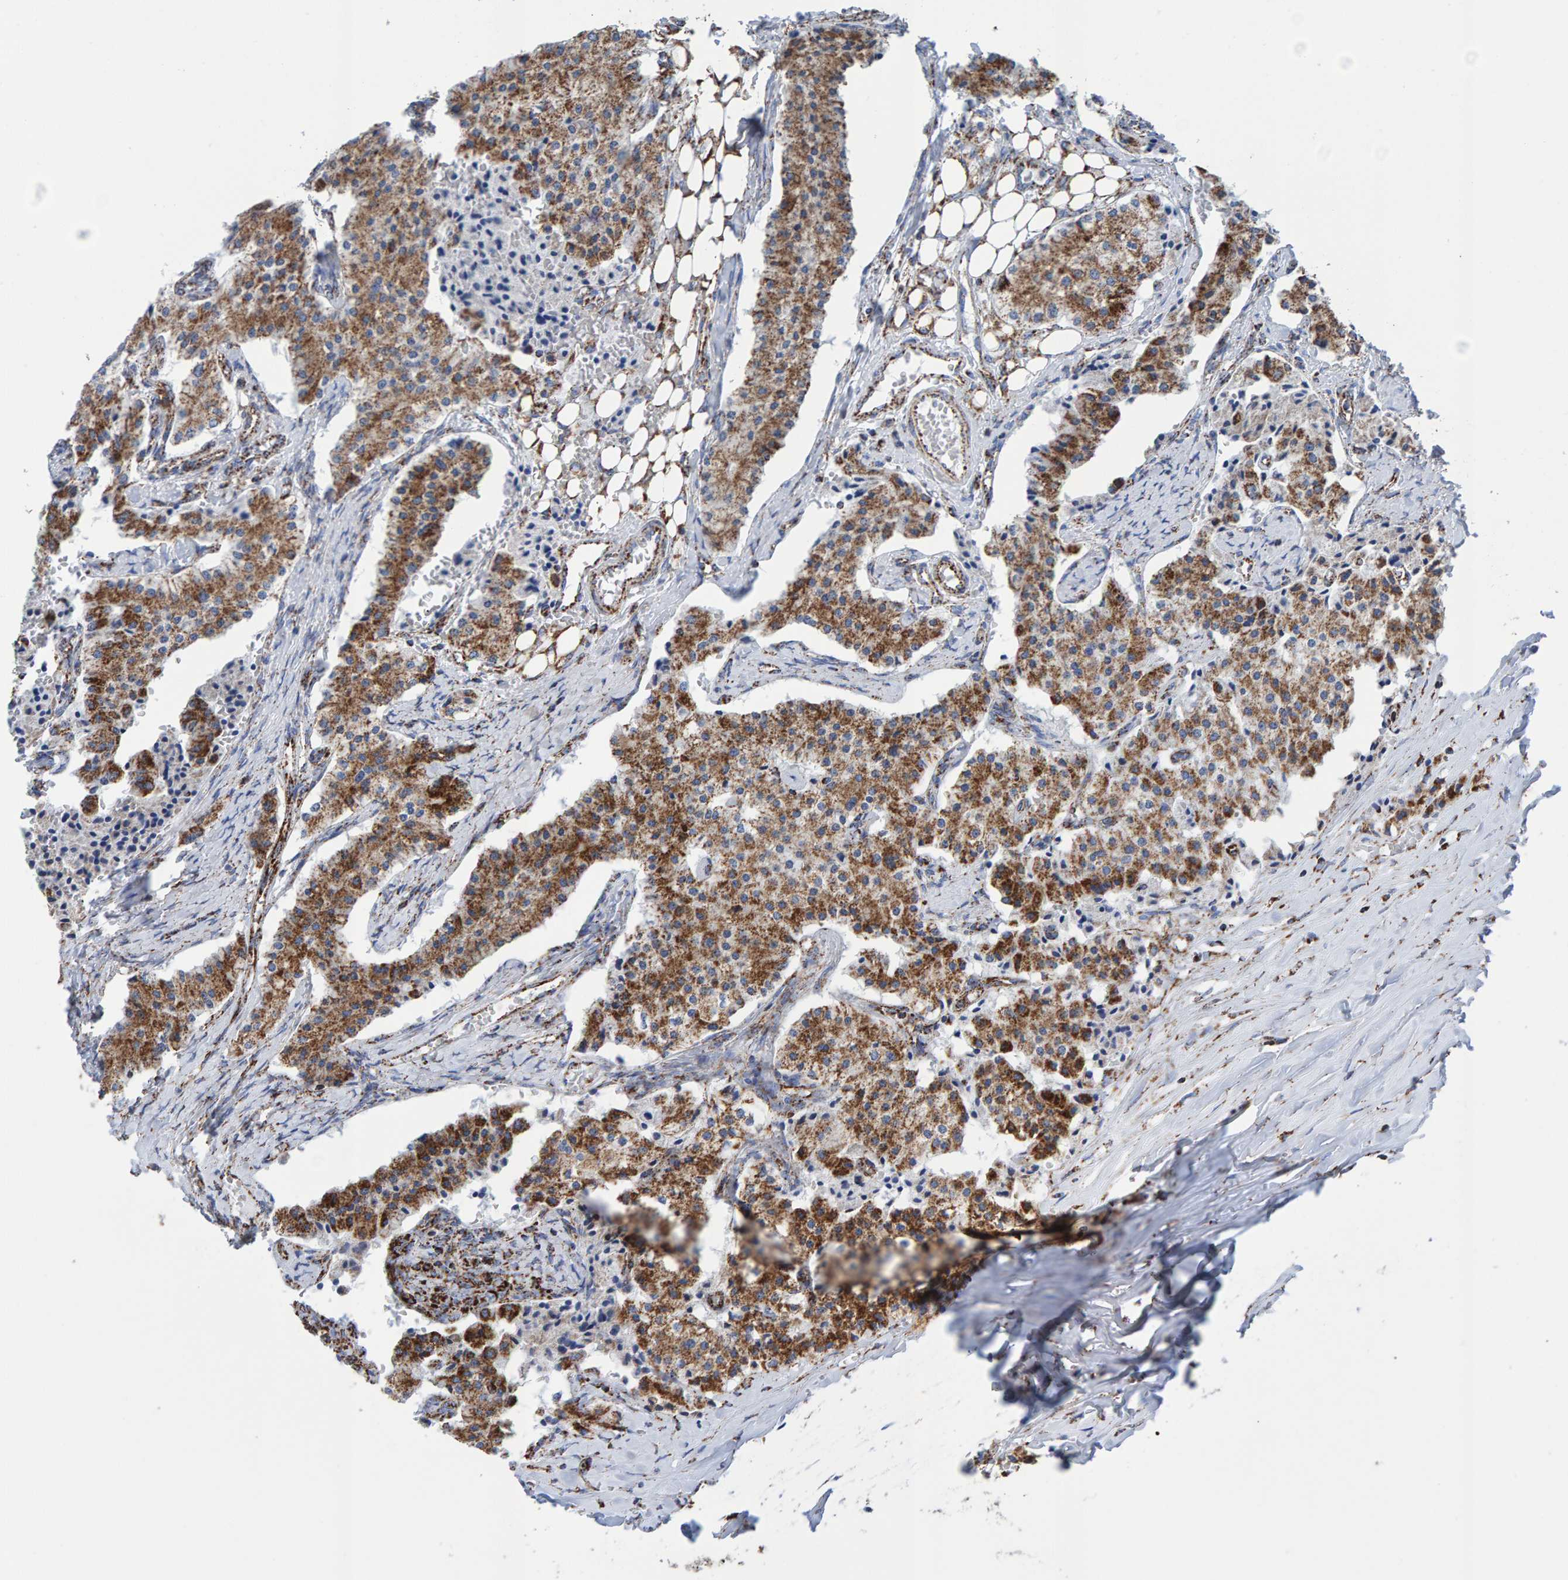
{"staining": {"intensity": "moderate", "quantity": ">75%", "location": "cytoplasmic/membranous"}, "tissue": "carcinoid", "cell_type": "Tumor cells", "image_type": "cancer", "snomed": [{"axis": "morphology", "description": "Carcinoid, malignant, NOS"}, {"axis": "topography", "description": "Colon"}], "caption": "About >75% of tumor cells in carcinoid exhibit moderate cytoplasmic/membranous protein expression as visualized by brown immunohistochemical staining.", "gene": "ENSG00000262660", "patient": {"sex": "female", "age": 52}}